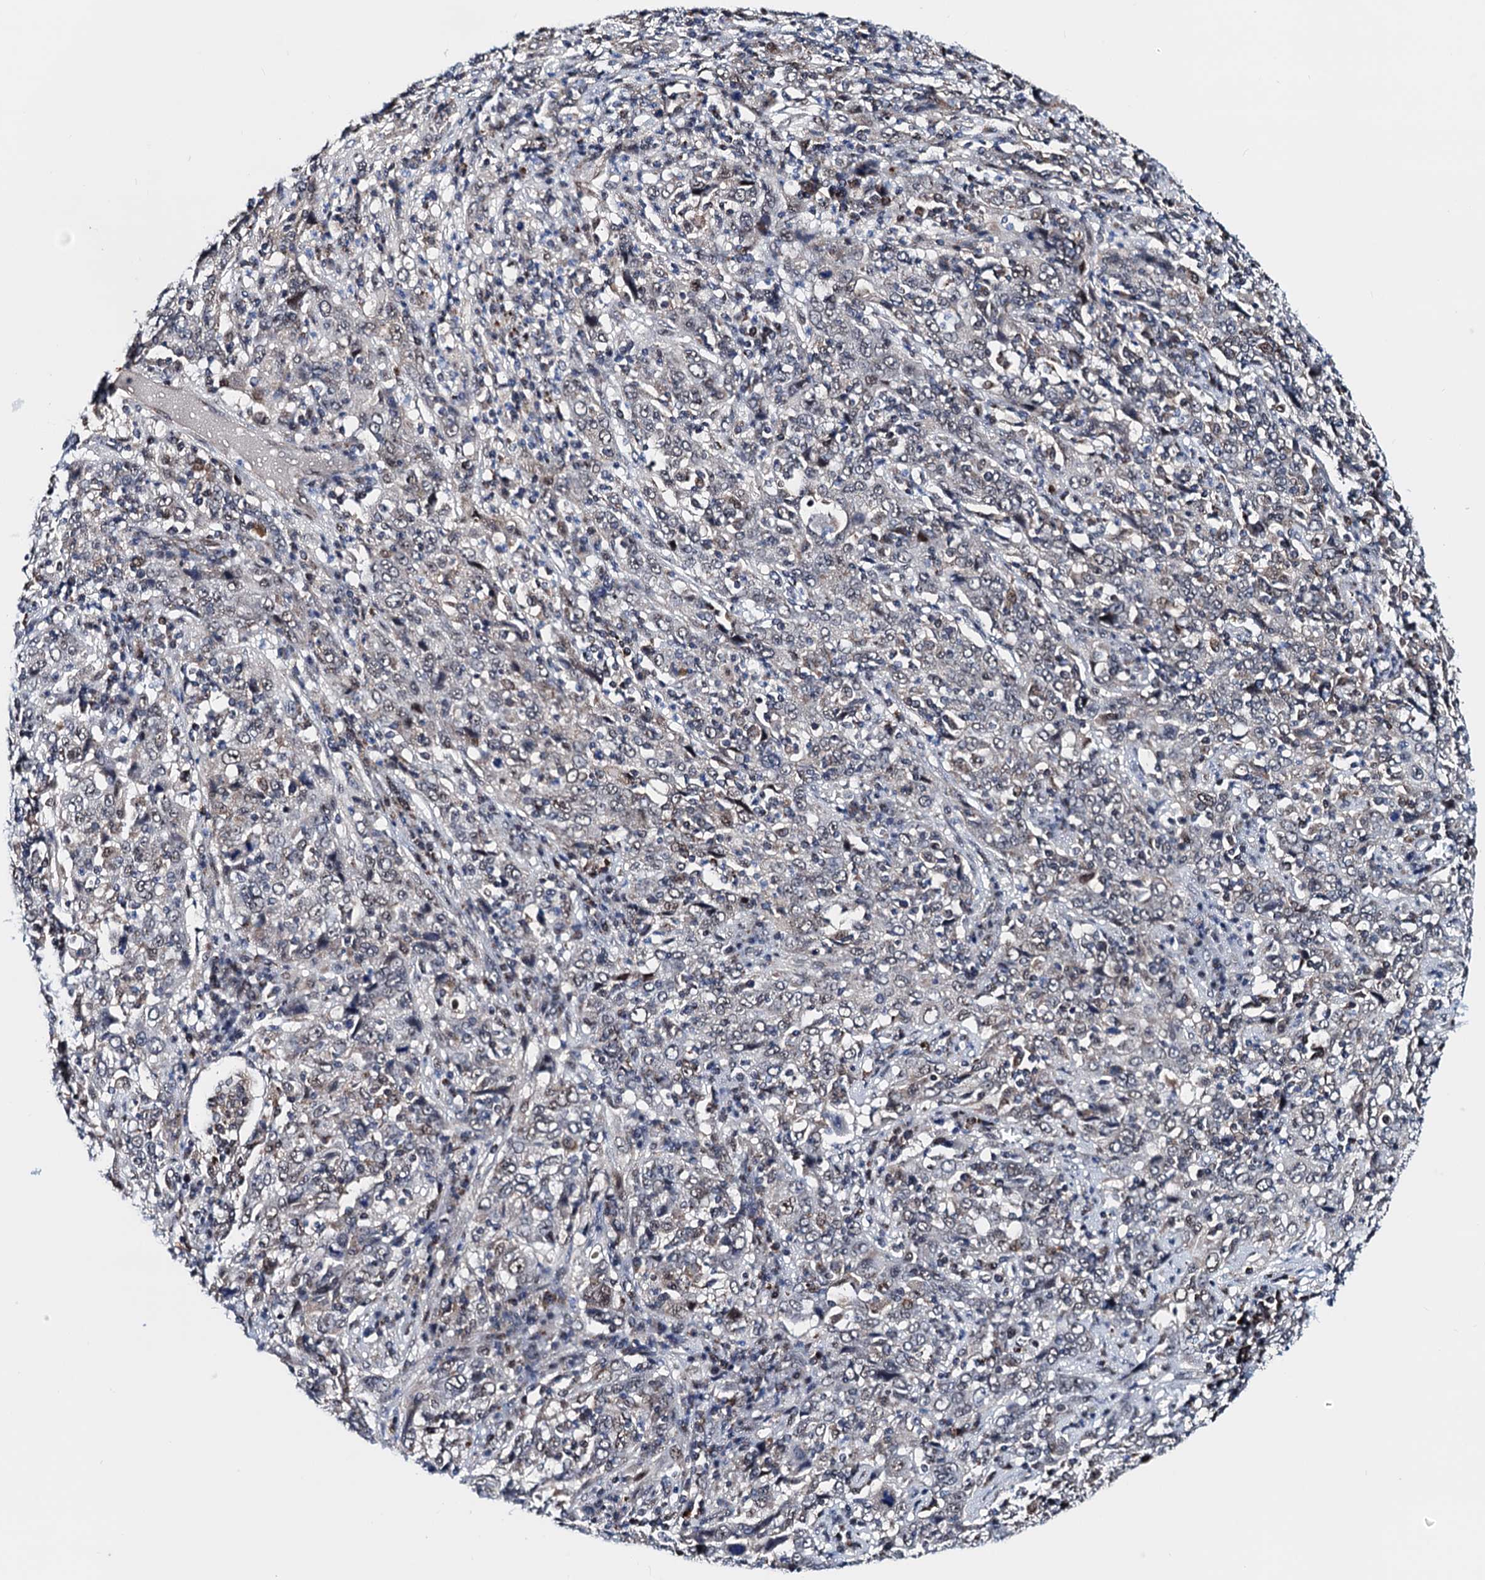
{"staining": {"intensity": "weak", "quantity": "<25%", "location": "nuclear"}, "tissue": "cervical cancer", "cell_type": "Tumor cells", "image_type": "cancer", "snomed": [{"axis": "morphology", "description": "Squamous cell carcinoma, NOS"}, {"axis": "topography", "description": "Cervix"}], "caption": "IHC photomicrograph of neoplastic tissue: cervical cancer (squamous cell carcinoma) stained with DAB (3,3'-diaminobenzidine) reveals no significant protein positivity in tumor cells.", "gene": "COA4", "patient": {"sex": "female", "age": 46}}